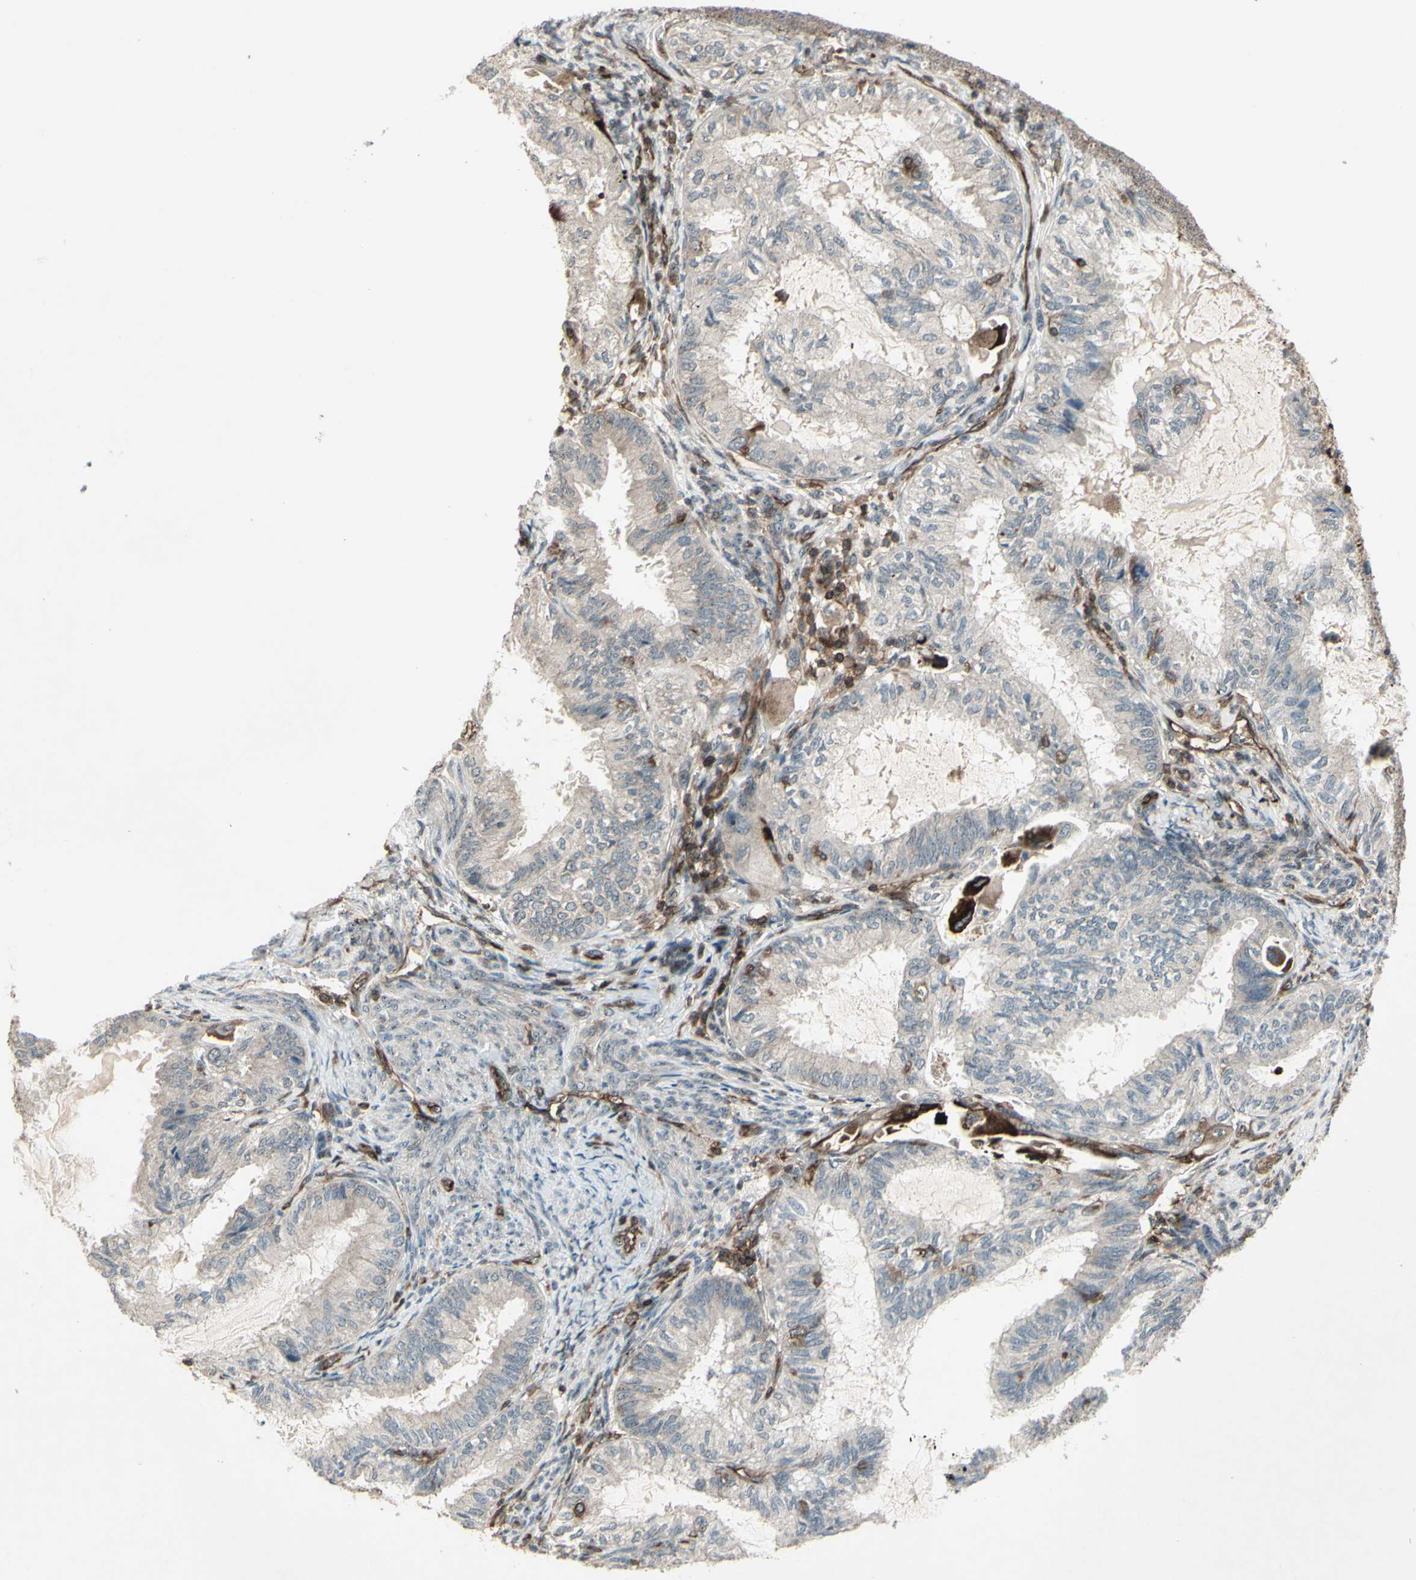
{"staining": {"intensity": "weak", "quantity": "<25%", "location": "cytoplasmic/membranous"}, "tissue": "cervical cancer", "cell_type": "Tumor cells", "image_type": "cancer", "snomed": [{"axis": "morphology", "description": "Normal tissue, NOS"}, {"axis": "morphology", "description": "Adenocarcinoma, NOS"}, {"axis": "topography", "description": "Cervix"}, {"axis": "topography", "description": "Endometrium"}], "caption": "Immunohistochemical staining of human adenocarcinoma (cervical) displays no significant expression in tumor cells. (DAB immunohistochemistry with hematoxylin counter stain).", "gene": "FXYD5", "patient": {"sex": "female", "age": 86}}